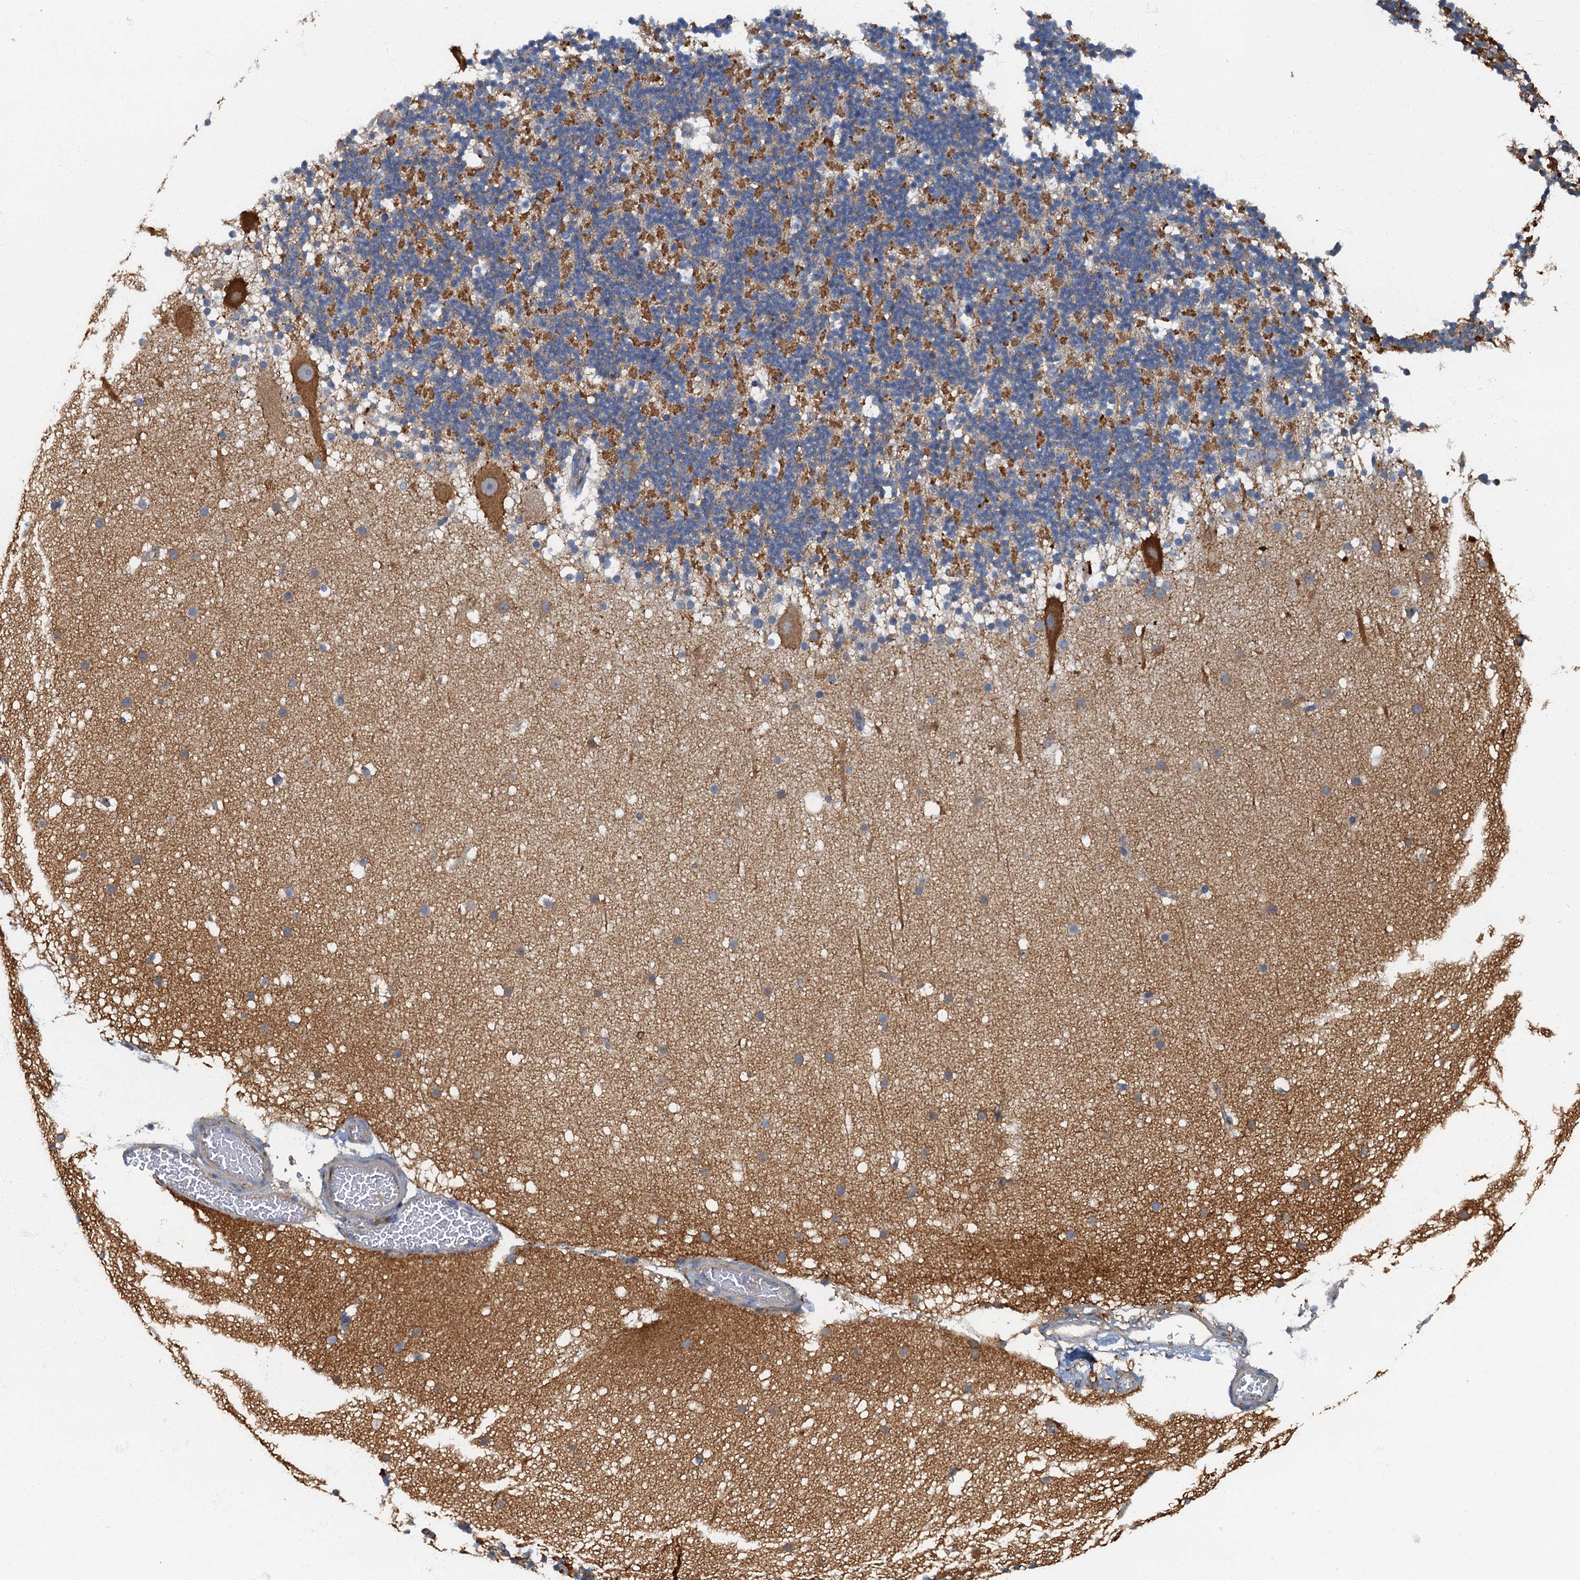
{"staining": {"intensity": "strong", "quantity": ">75%", "location": "cytoplasmic/membranous"}, "tissue": "cerebellum", "cell_type": "Cells in granular layer", "image_type": "normal", "snomed": [{"axis": "morphology", "description": "Normal tissue, NOS"}, {"axis": "topography", "description": "Cerebellum"}], "caption": "This is an image of immunohistochemistry (IHC) staining of unremarkable cerebellum, which shows strong expression in the cytoplasmic/membranous of cells in granular layer.", "gene": "ARL11", "patient": {"sex": "male", "age": 57}}